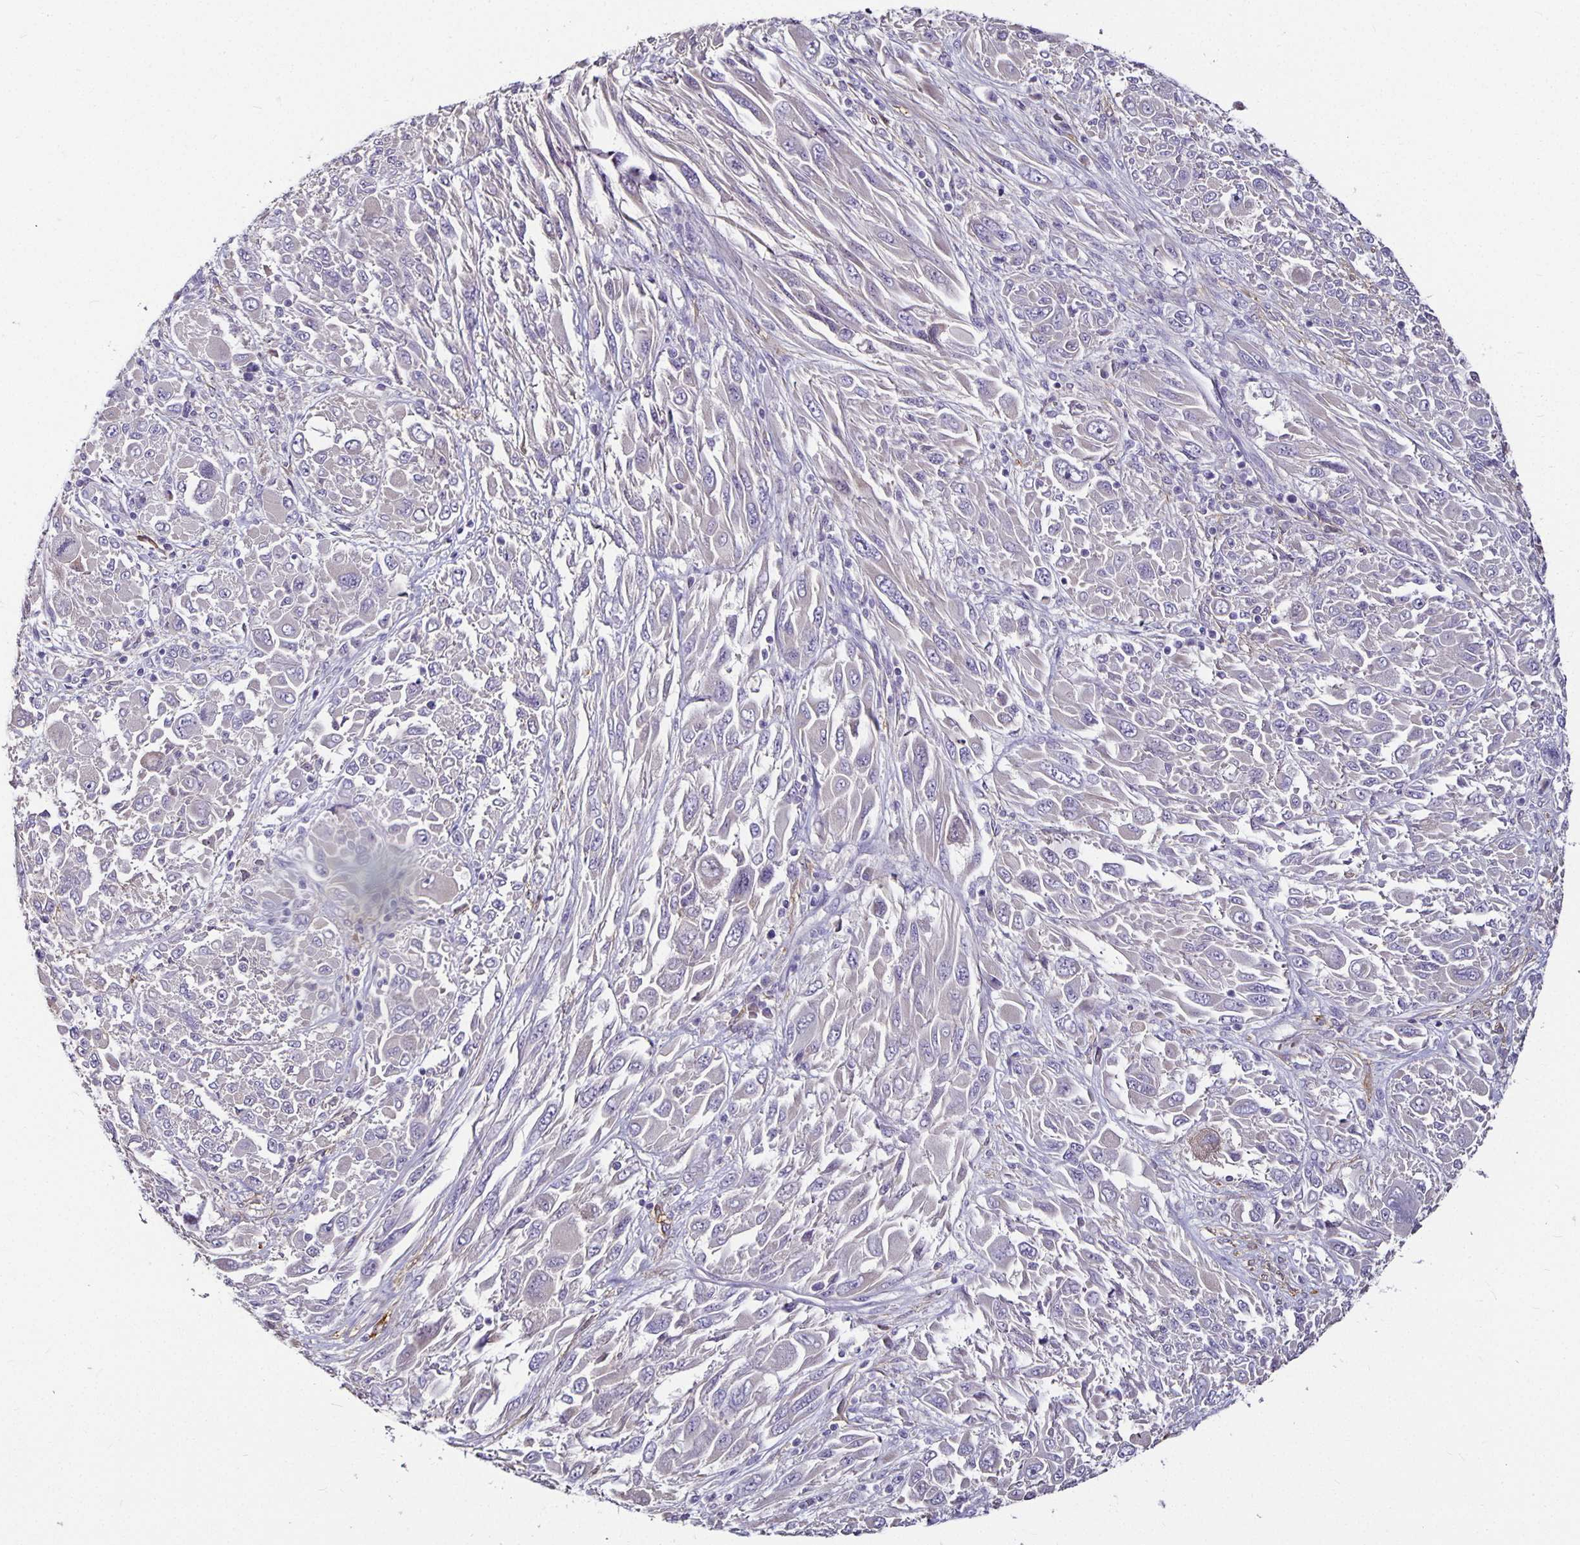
{"staining": {"intensity": "negative", "quantity": "none", "location": "none"}, "tissue": "melanoma", "cell_type": "Tumor cells", "image_type": "cancer", "snomed": [{"axis": "morphology", "description": "Malignant melanoma, NOS"}, {"axis": "topography", "description": "Skin"}], "caption": "Immunohistochemical staining of malignant melanoma demonstrates no significant positivity in tumor cells. The staining is performed using DAB brown chromogen with nuclei counter-stained in using hematoxylin.", "gene": "CA12", "patient": {"sex": "female", "age": 91}}